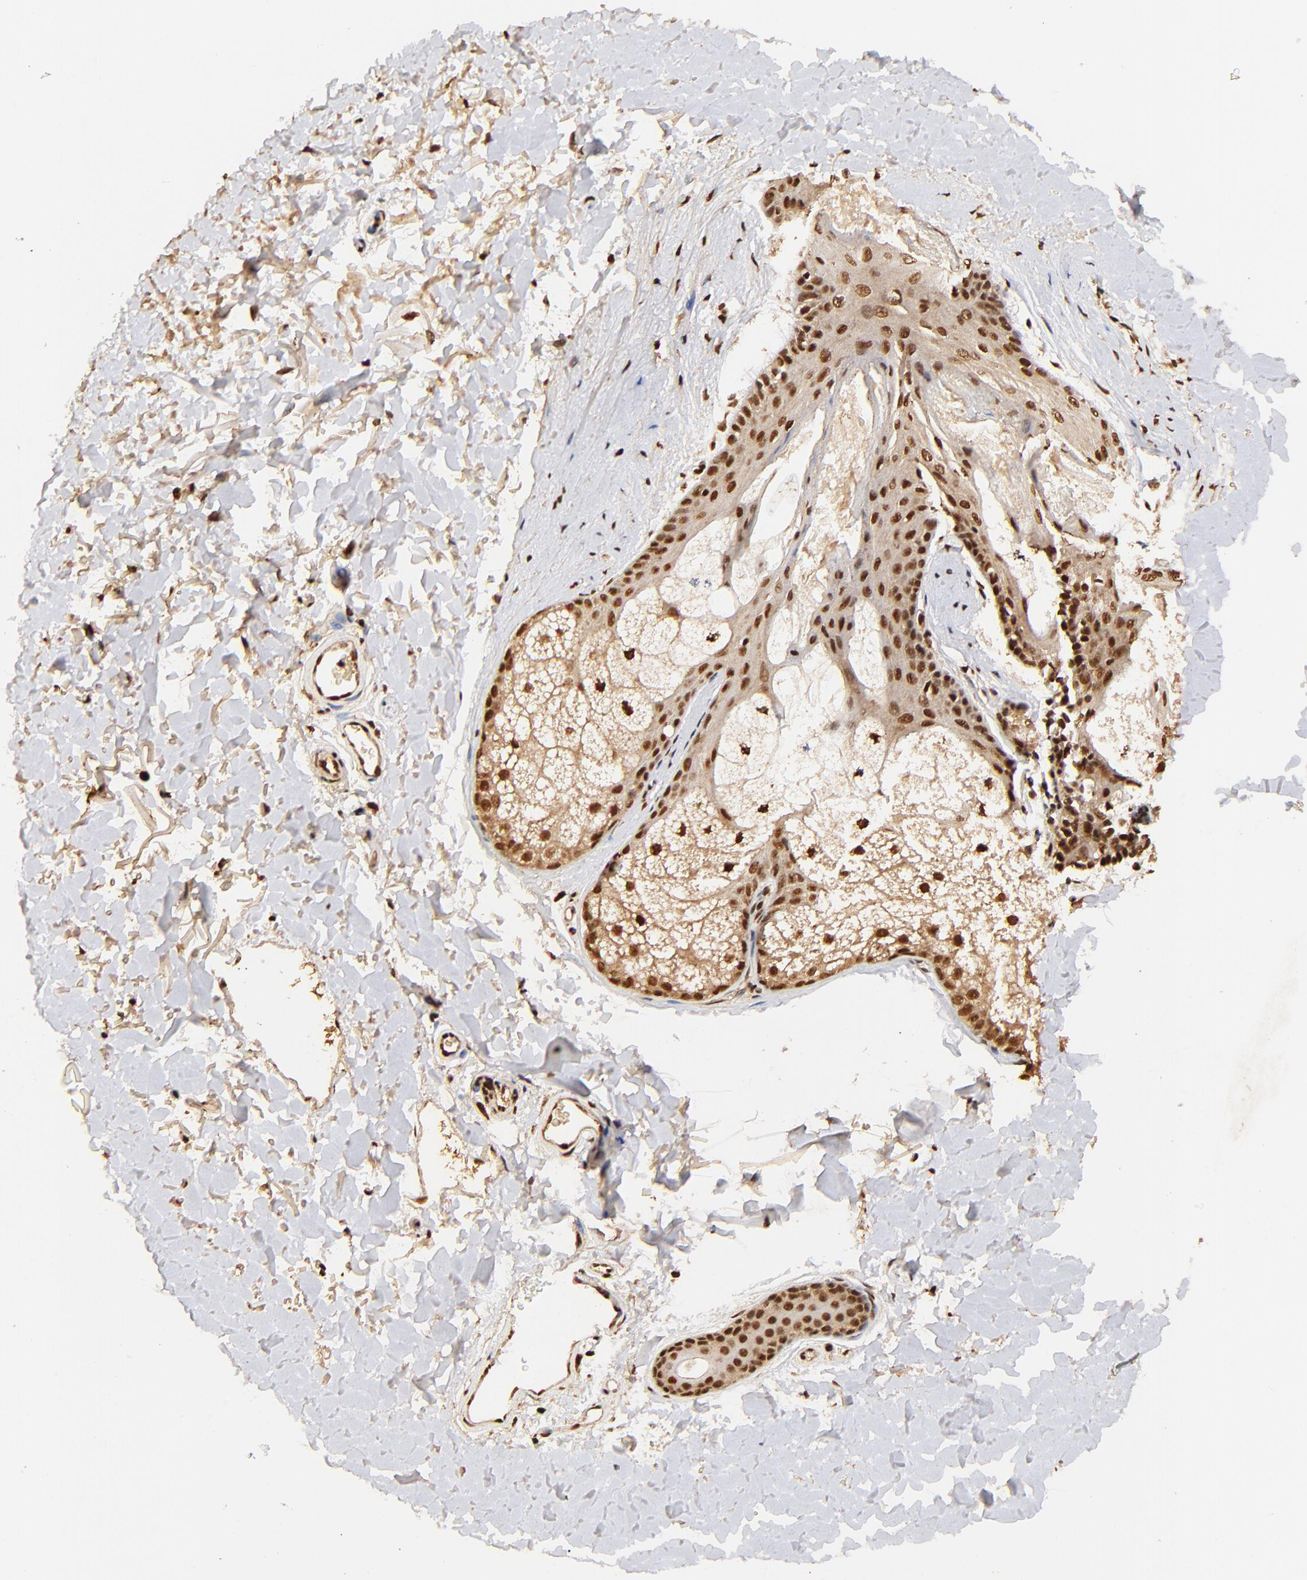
{"staining": {"intensity": "strong", "quantity": ">75%", "location": "nuclear"}, "tissue": "skin", "cell_type": "Fibroblasts", "image_type": "normal", "snomed": [{"axis": "morphology", "description": "Normal tissue, NOS"}, {"axis": "topography", "description": "Skin"}], "caption": "Immunohistochemistry (DAB (3,3'-diaminobenzidine)) staining of normal human skin displays strong nuclear protein expression in about >75% of fibroblasts. (brown staining indicates protein expression, while blue staining denotes nuclei).", "gene": "MED12", "patient": {"sex": "male", "age": 63}}